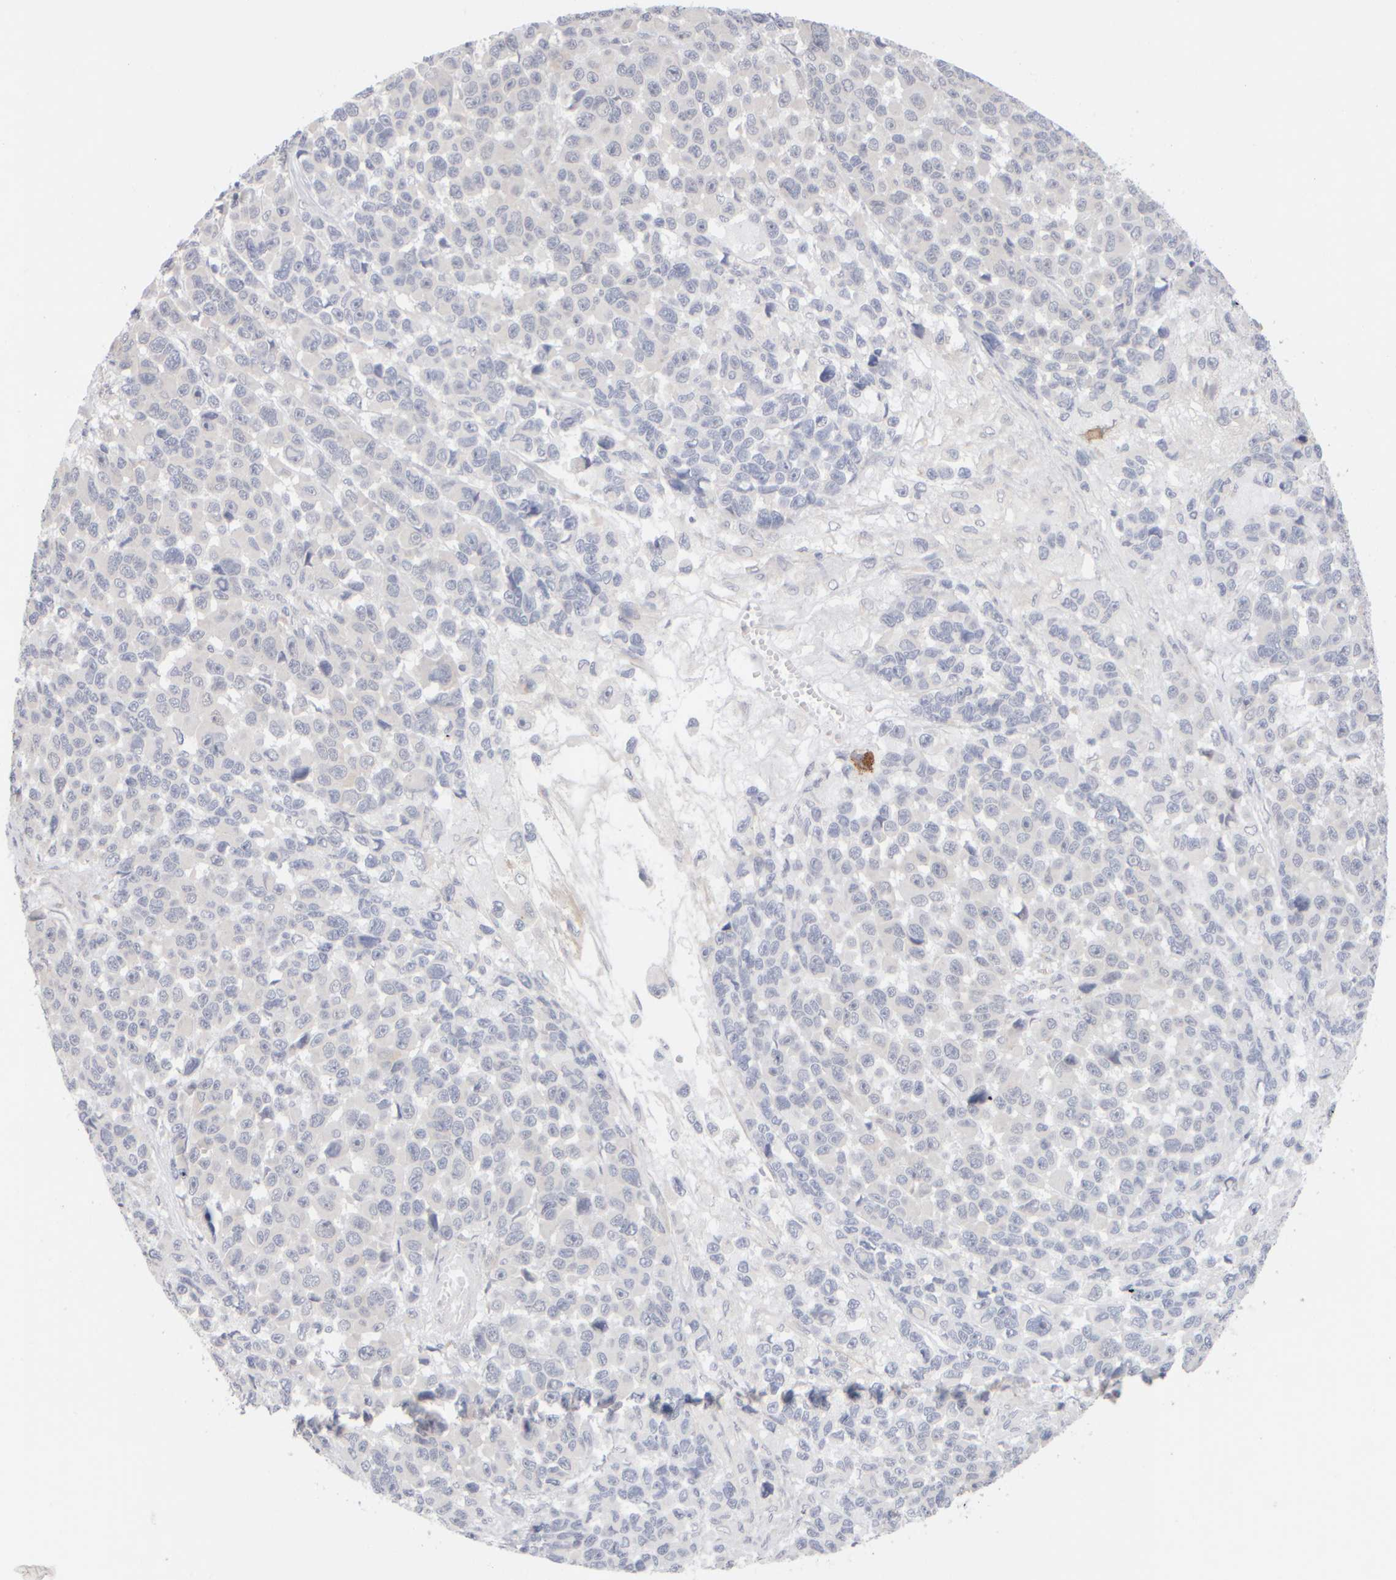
{"staining": {"intensity": "negative", "quantity": "none", "location": "none"}, "tissue": "melanoma", "cell_type": "Tumor cells", "image_type": "cancer", "snomed": [{"axis": "morphology", "description": "Malignant melanoma, NOS"}, {"axis": "topography", "description": "Skin"}], "caption": "Malignant melanoma was stained to show a protein in brown. There is no significant expression in tumor cells.", "gene": "GOPC", "patient": {"sex": "male", "age": 53}}